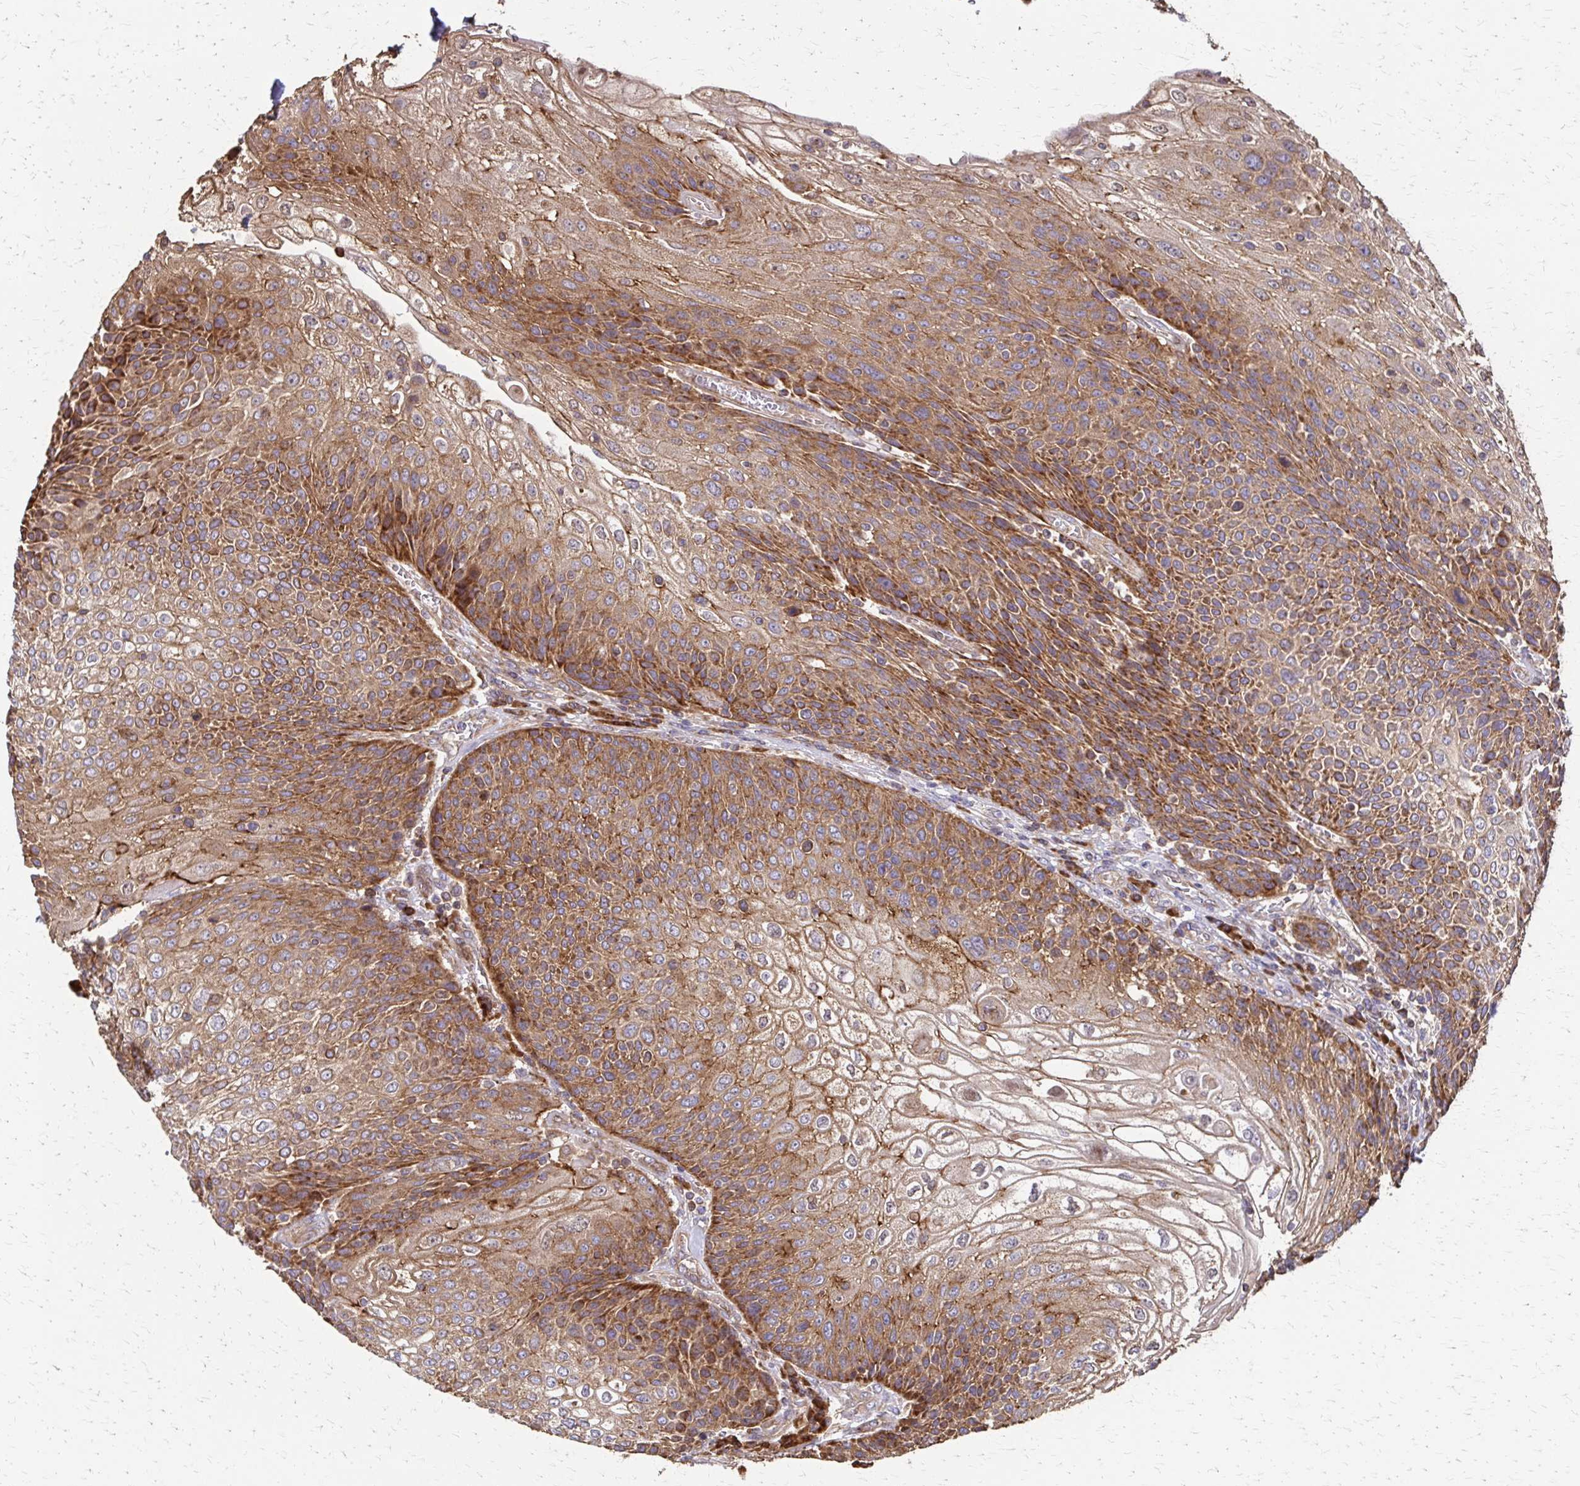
{"staining": {"intensity": "moderate", "quantity": ">75%", "location": "cytoplasmic/membranous"}, "tissue": "urothelial cancer", "cell_type": "Tumor cells", "image_type": "cancer", "snomed": [{"axis": "morphology", "description": "Urothelial carcinoma, High grade"}, {"axis": "topography", "description": "Urinary bladder"}], "caption": "Human urothelial carcinoma (high-grade) stained for a protein (brown) shows moderate cytoplasmic/membranous positive staining in about >75% of tumor cells.", "gene": "EEF2", "patient": {"sex": "female", "age": 70}}